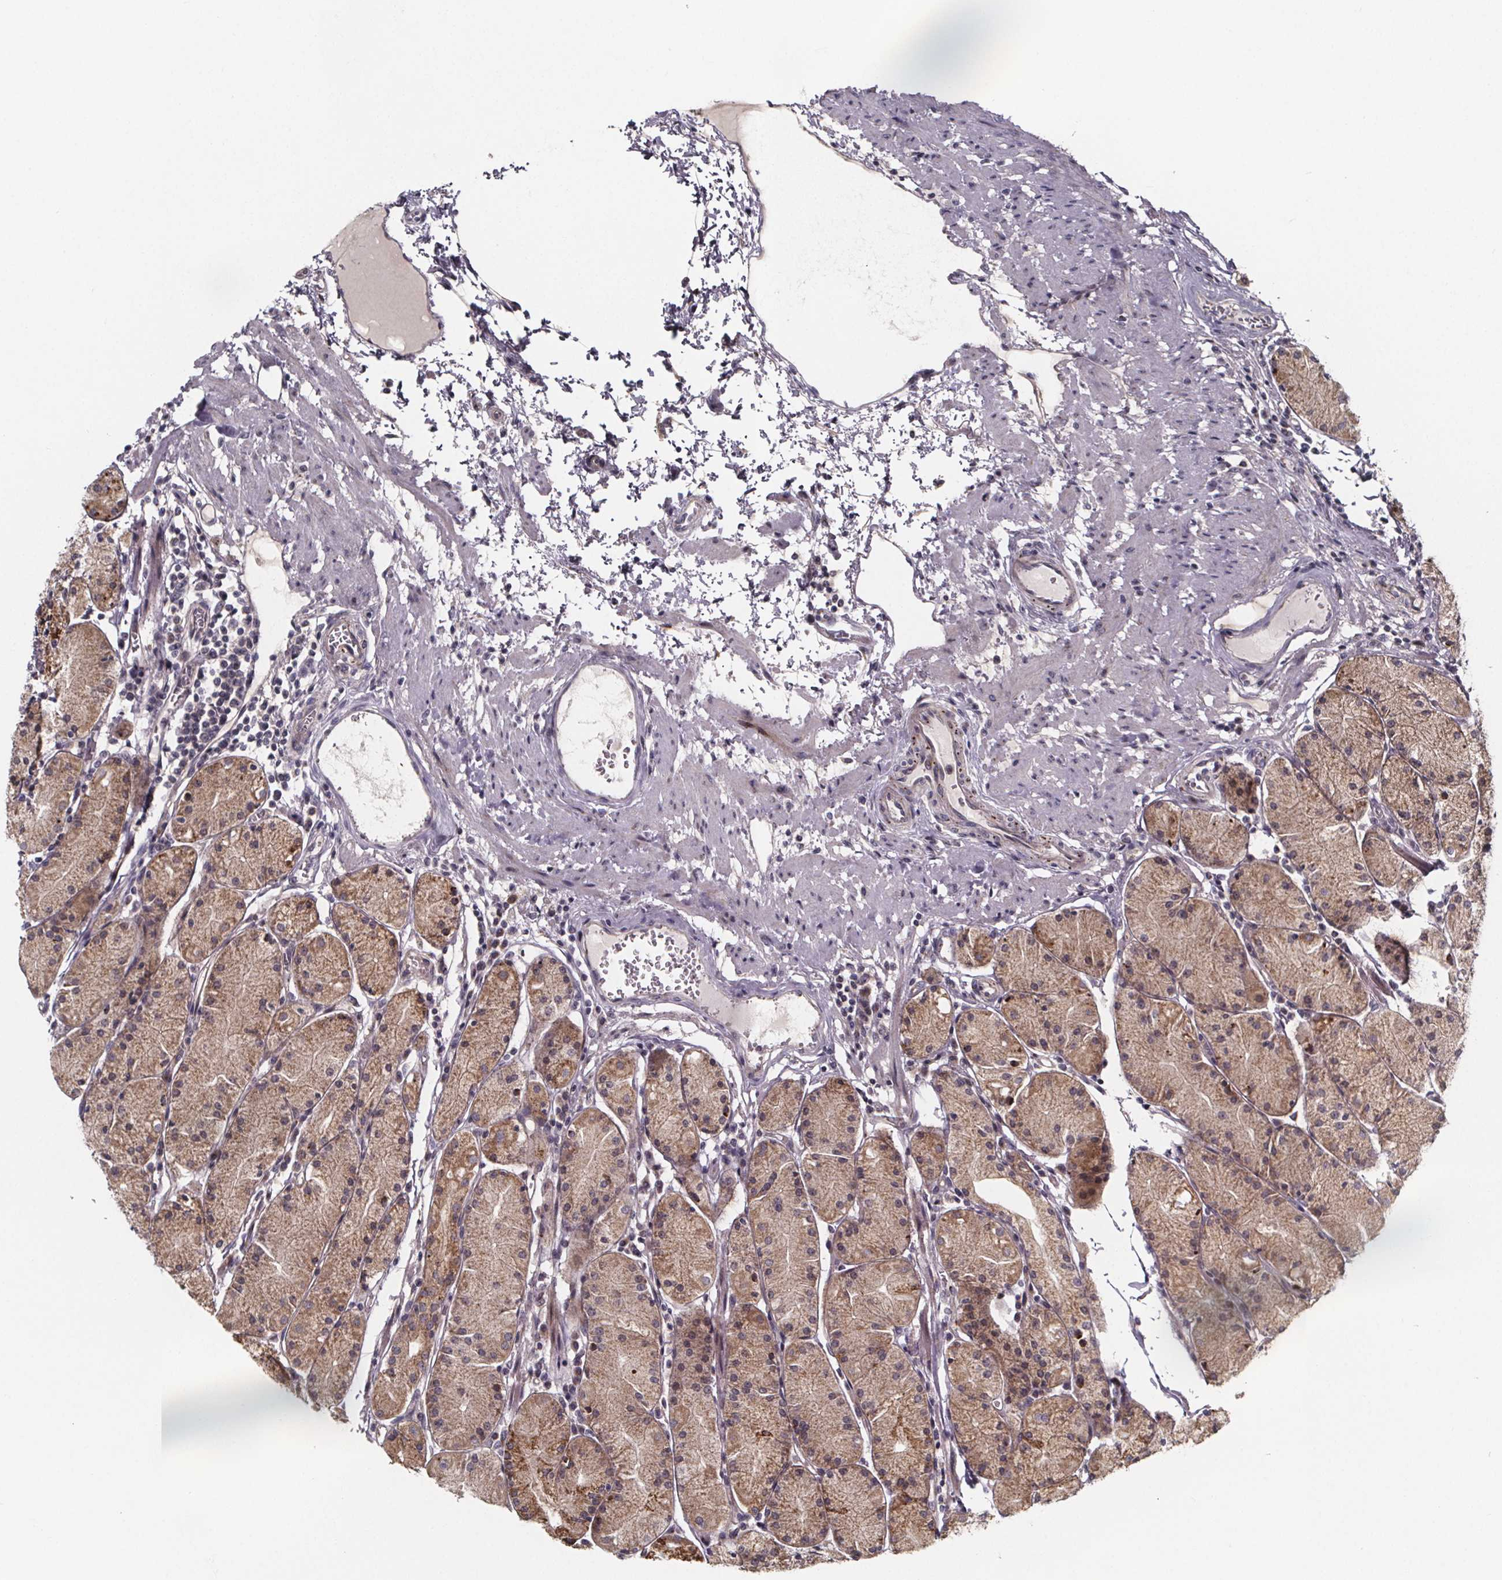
{"staining": {"intensity": "moderate", "quantity": ">75%", "location": "cytoplasmic/membranous"}, "tissue": "stomach", "cell_type": "Glandular cells", "image_type": "normal", "snomed": [{"axis": "morphology", "description": "Normal tissue, NOS"}, {"axis": "topography", "description": "Stomach, upper"}], "caption": "Protein staining exhibits moderate cytoplasmic/membranous positivity in approximately >75% of glandular cells in benign stomach. (DAB = brown stain, brightfield microscopy at high magnification).", "gene": "NDST1", "patient": {"sex": "male", "age": 69}}